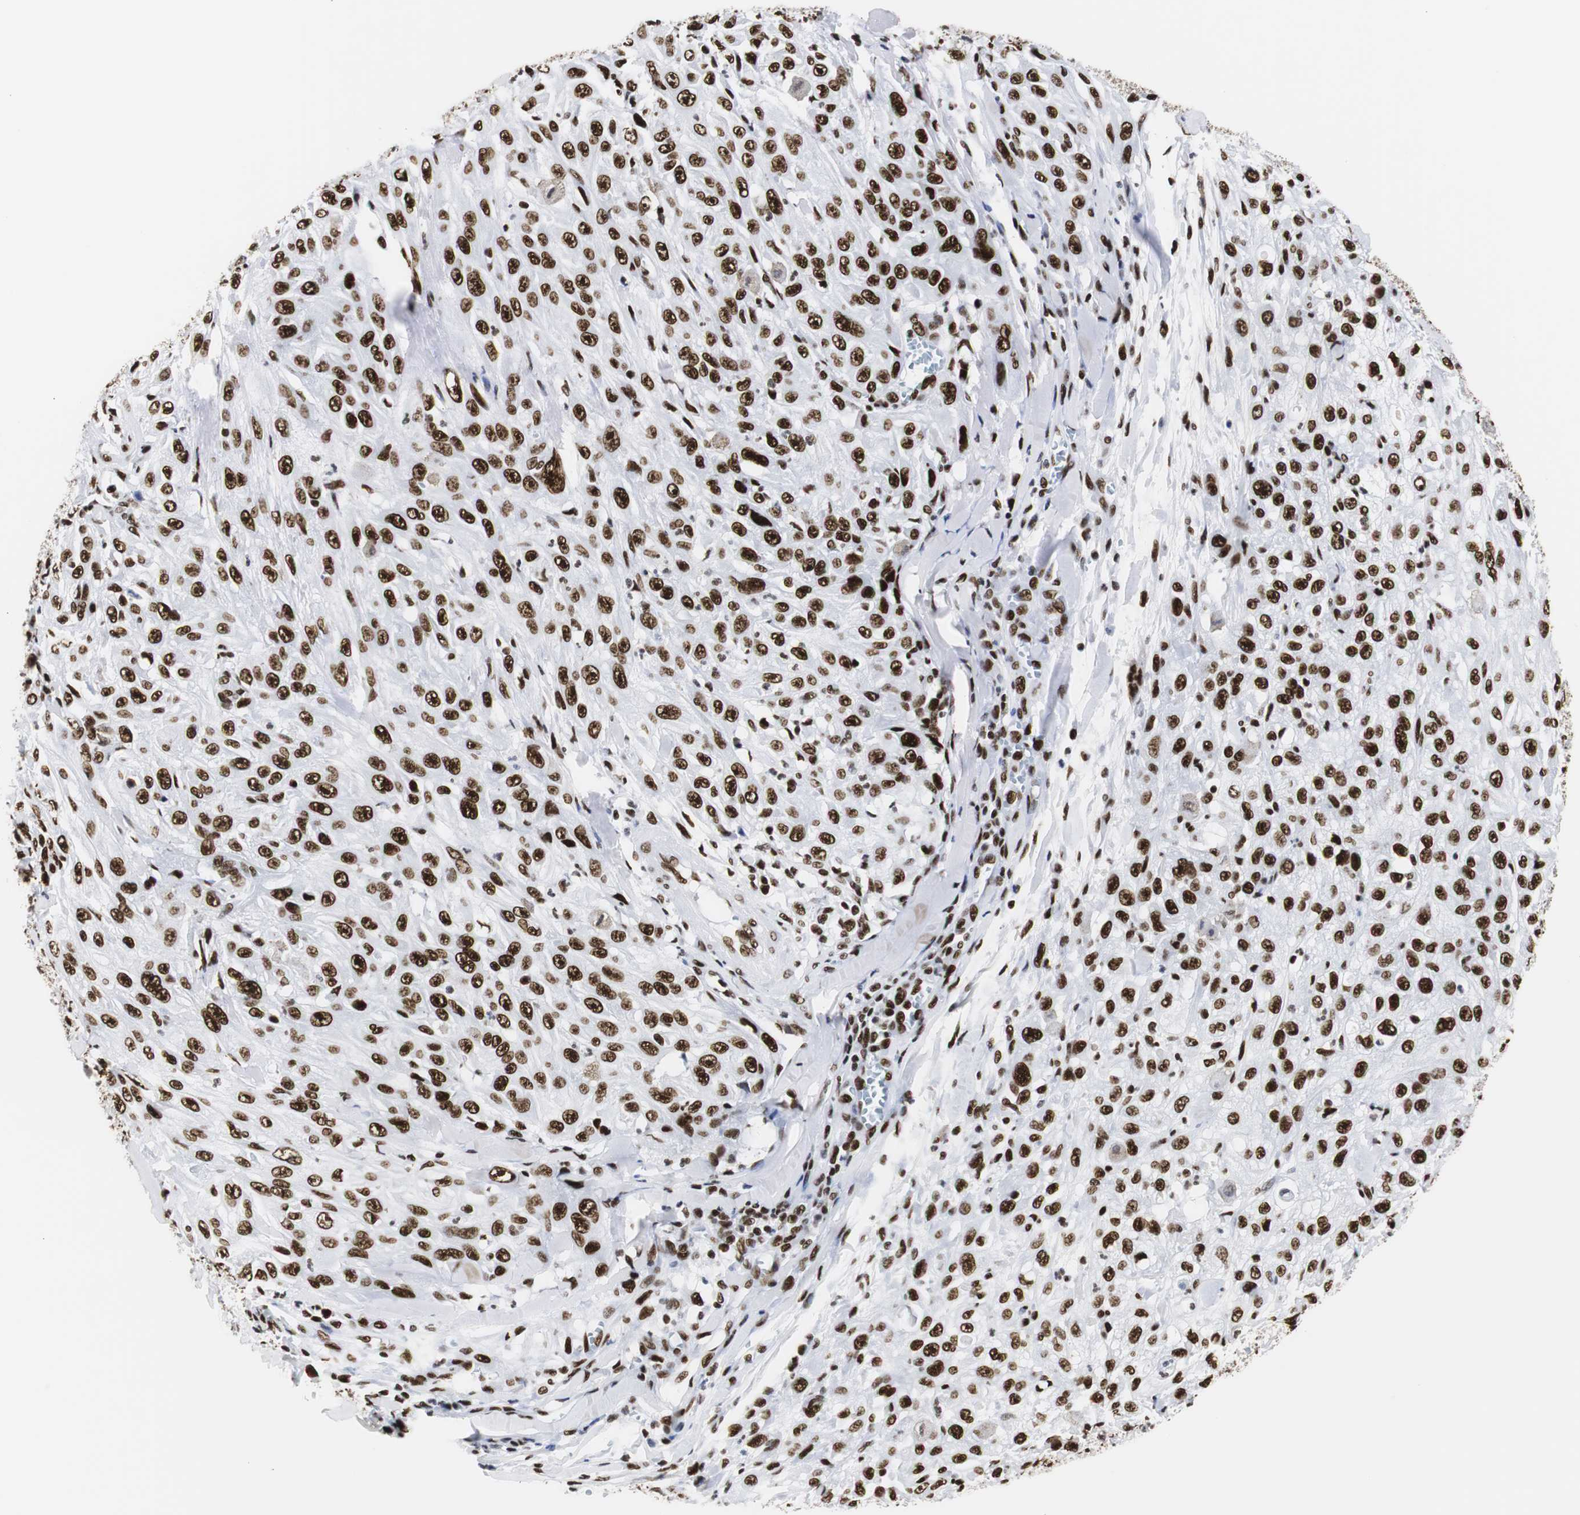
{"staining": {"intensity": "strong", "quantity": ">75%", "location": "nuclear"}, "tissue": "skin cancer", "cell_type": "Tumor cells", "image_type": "cancer", "snomed": [{"axis": "morphology", "description": "Squamous cell carcinoma, NOS"}, {"axis": "morphology", "description": "Squamous cell carcinoma, metastatic, NOS"}, {"axis": "topography", "description": "Skin"}, {"axis": "topography", "description": "Lymph node"}], "caption": "Skin cancer stained with a protein marker reveals strong staining in tumor cells.", "gene": "HNRNPH2", "patient": {"sex": "male", "age": 75}}